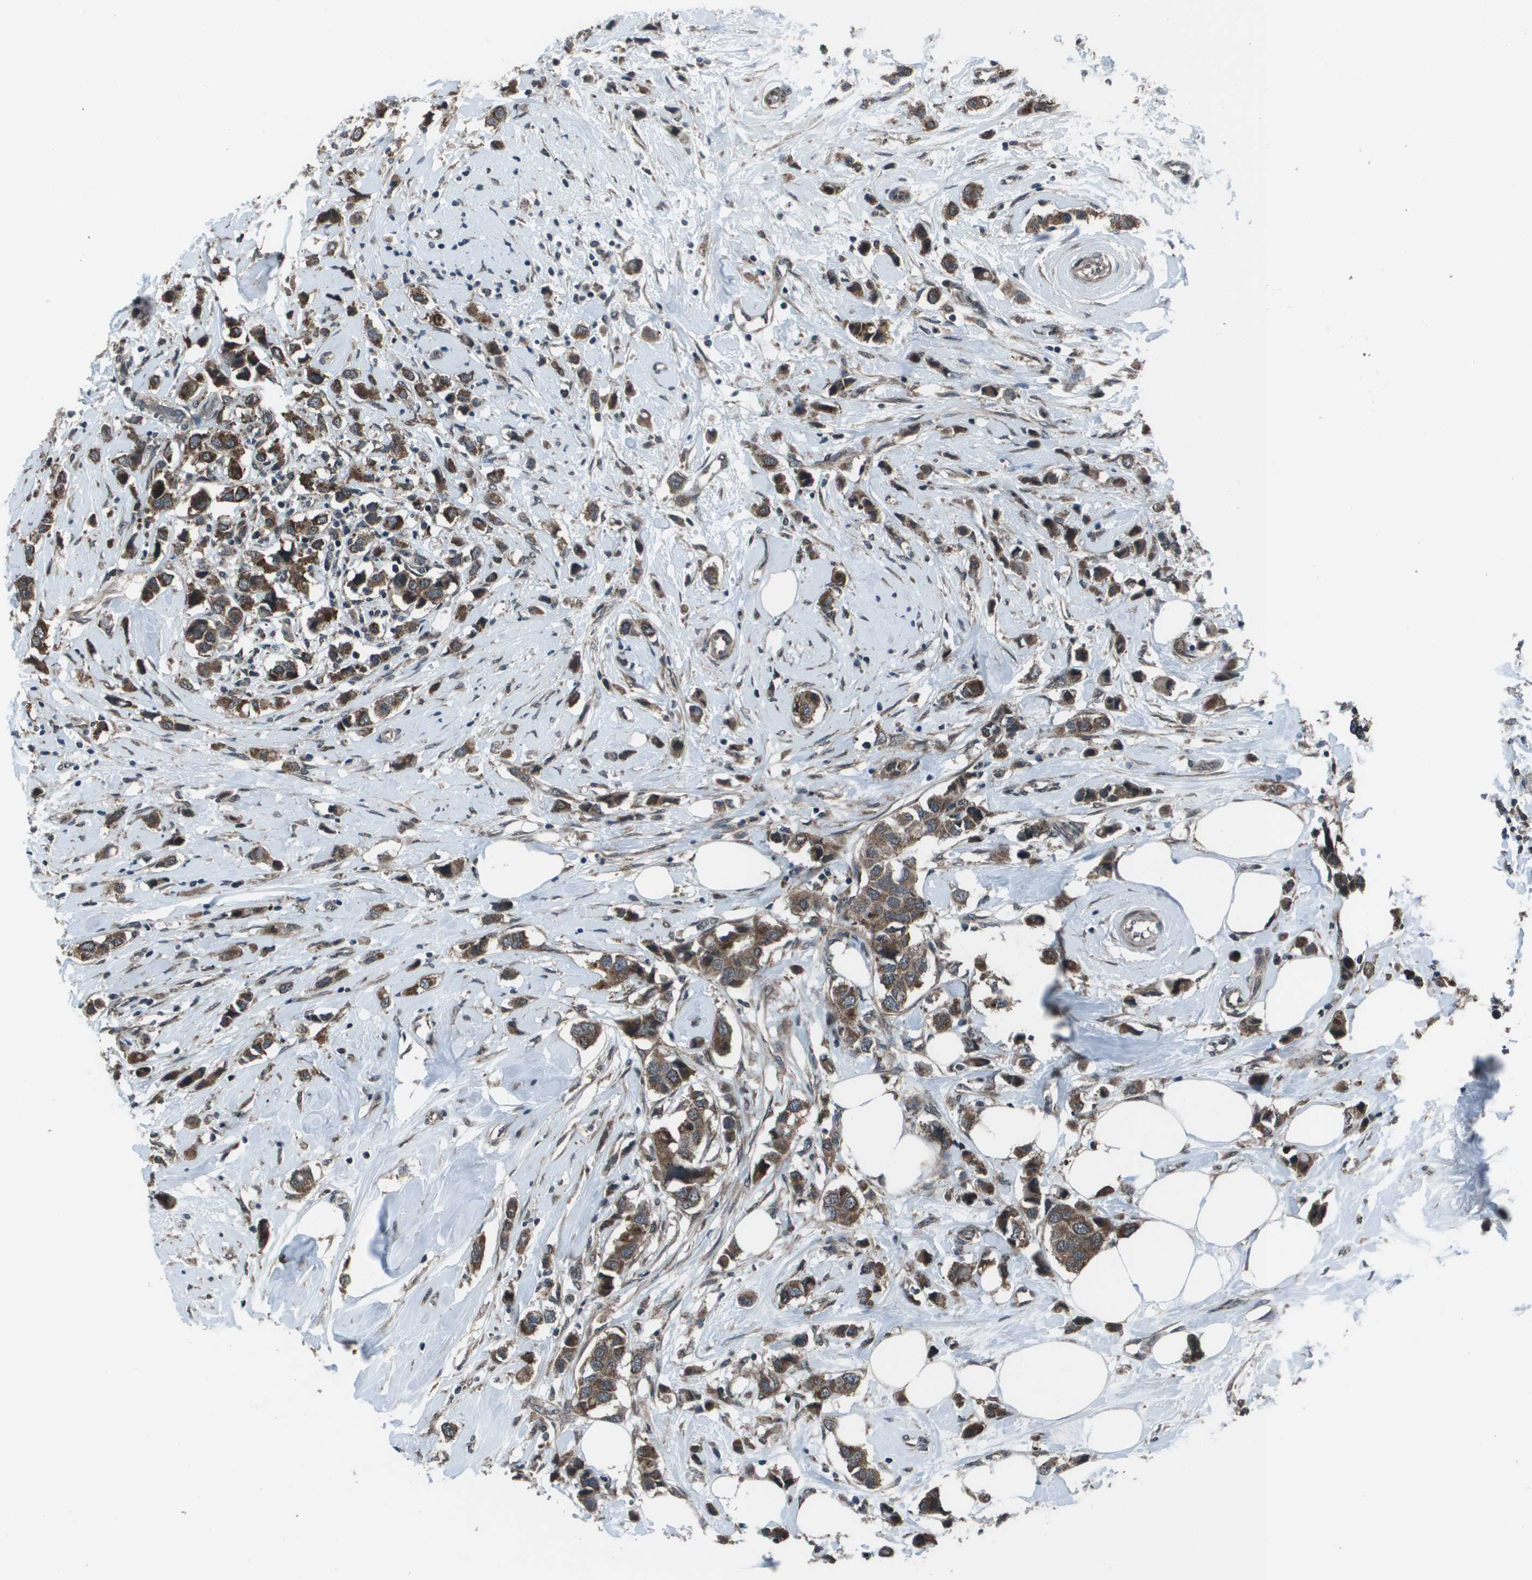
{"staining": {"intensity": "moderate", "quantity": ">75%", "location": "cytoplasmic/membranous"}, "tissue": "breast cancer", "cell_type": "Tumor cells", "image_type": "cancer", "snomed": [{"axis": "morphology", "description": "Normal tissue, NOS"}, {"axis": "morphology", "description": "Duct carcinoma"}, {"axis": "topography", "description": "Breast"}], "caption": "There is medium levels of moderate cytoplasmic/membranous expression in tumor cells of intraductal carcinoma (breast), as demonstrated by immunohistochemical staining (brown color).", "gene": "PPFIA1", "patient": {"sex": "female", "age": 50}}